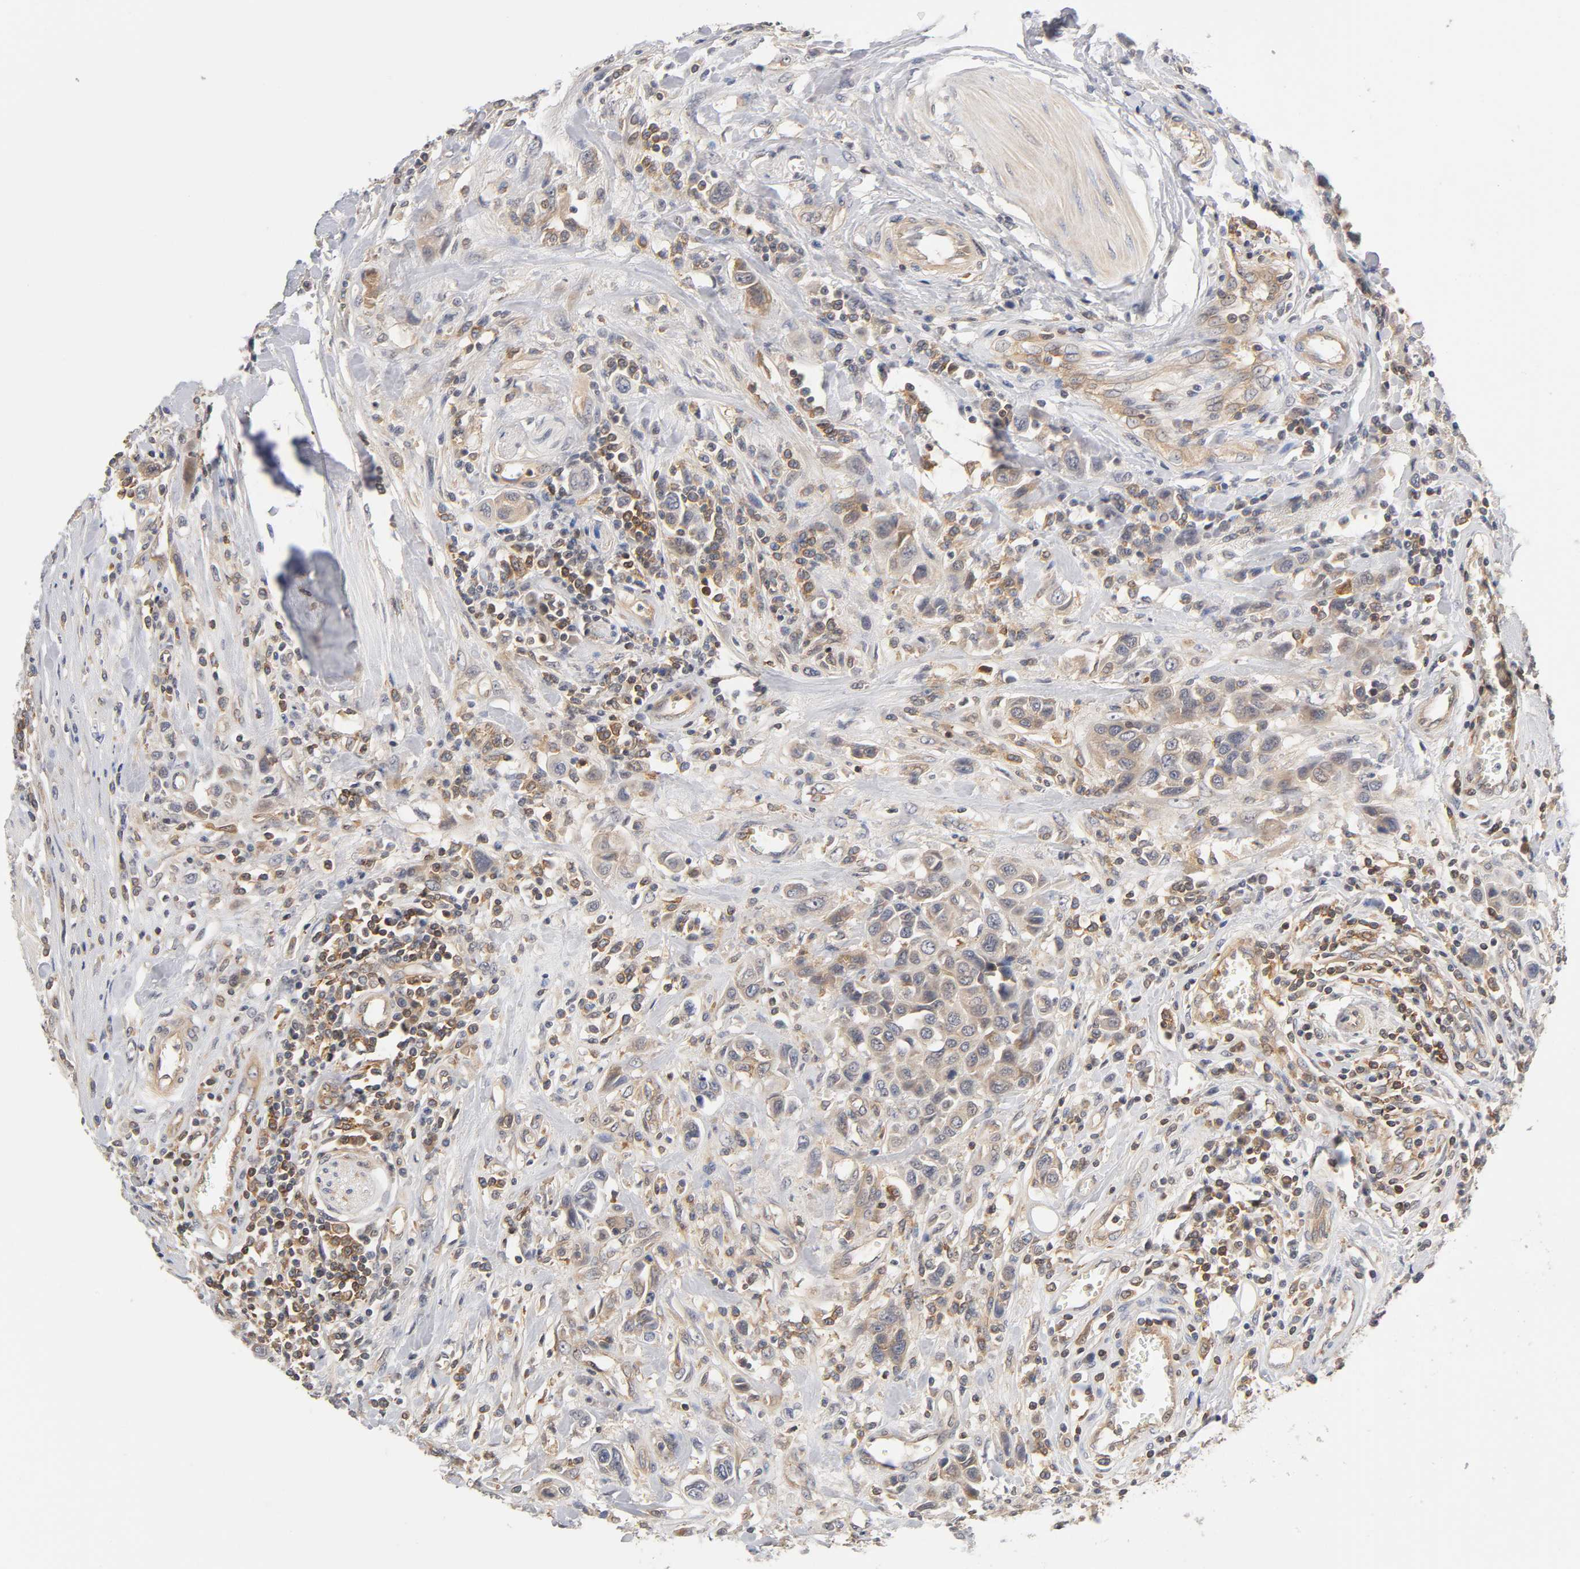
{"staining": {"intensity": "moderate", "quantity": ">75%", "location": "cytoplasmic/membranous"}, "tissue": "urothelial cancer", "cell_type": "Tumor cells", "image_type": "cancer", "snomed": [{"axis": "morphology", "description": "Urothelial carcinoma, High grade"}, {"axis": "topography", "description": "Urinary bladder"}], "caption": "Urothelial cancer tissue shows moderate cytoplasmic/membranous positivity in about >75% of tumor cells", "gene": "ACTR2", "patient": {"sex": "male", "age": 50}}